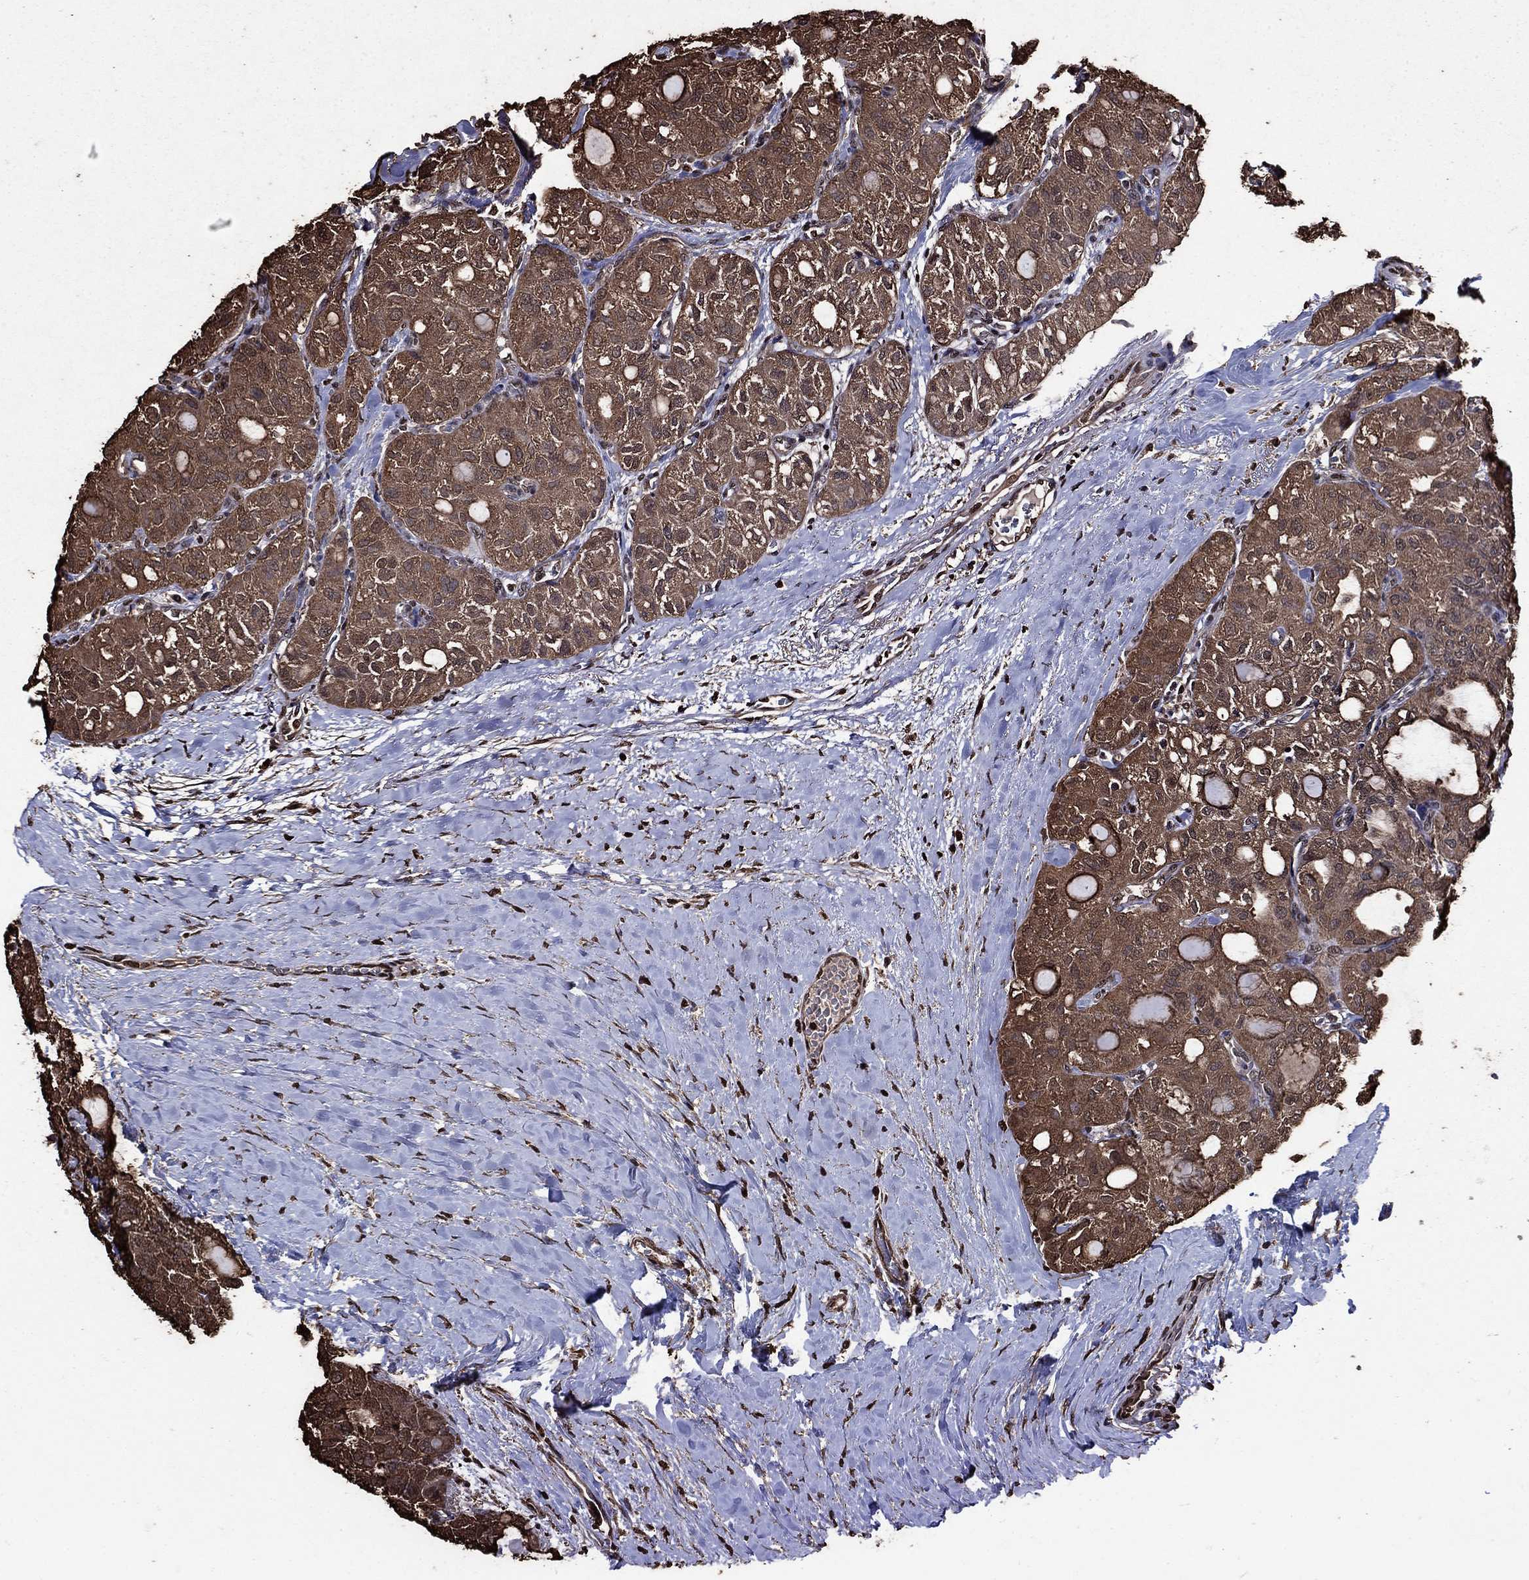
{"staining": {"intensity": "moderate", "quantity": ">75%", "location": "cytoplasmic/membranous"}, "tissue": "thyroid cancer", "cell_type": "Tumor cells", "image_type": "cancer", "snomed": [{"axis": "morphology", "description": "Follicular adenoma carcinoma, NOS"}, {"axis": "topography", "description": "Thyroid gland"}], "caption": "This is a micrograph of immunohistochemistry staining of follicular adenoma carcinoma (thyroid), which shows moderate expression in the cytoplasmic/membranous of tumor cells.", "gene": "GAPDH", "patient": {"sex": "male", "age": 75}}